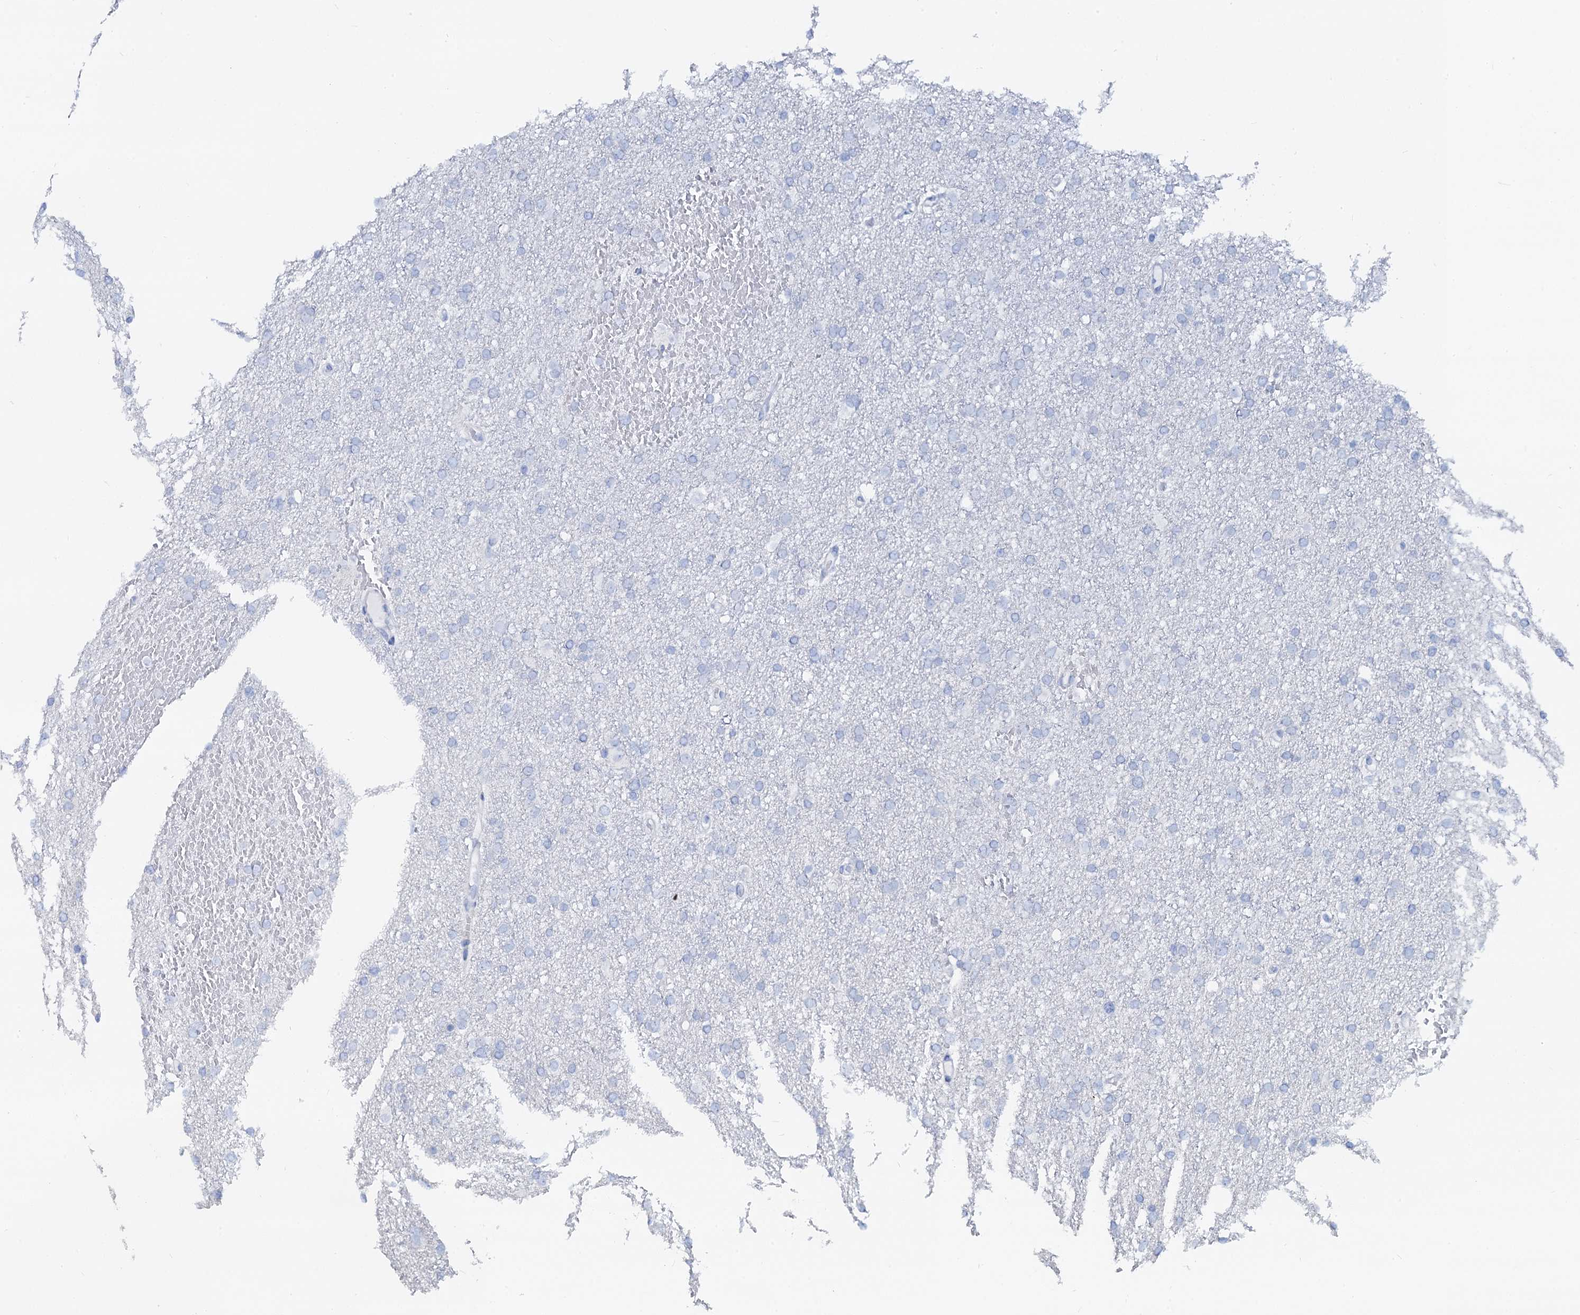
{"staining": {"intensity": "negative", "quantity": "none", "location": "none"}, "tissue": "glioma", "cell_type": "Tumor cells", "image_type": "cancer", "snomed": [{"axis": "morphology", "description": "Glioma, malignant, High grade"}, {"axis": "topography", "description": "Cerebral cortex"}], "caption": "A histopathology image of glioma stained for a protein shows no brown staining in tumor cells.", "gene": "RBP3", "patient": {"sex": "female", "age": 36}}